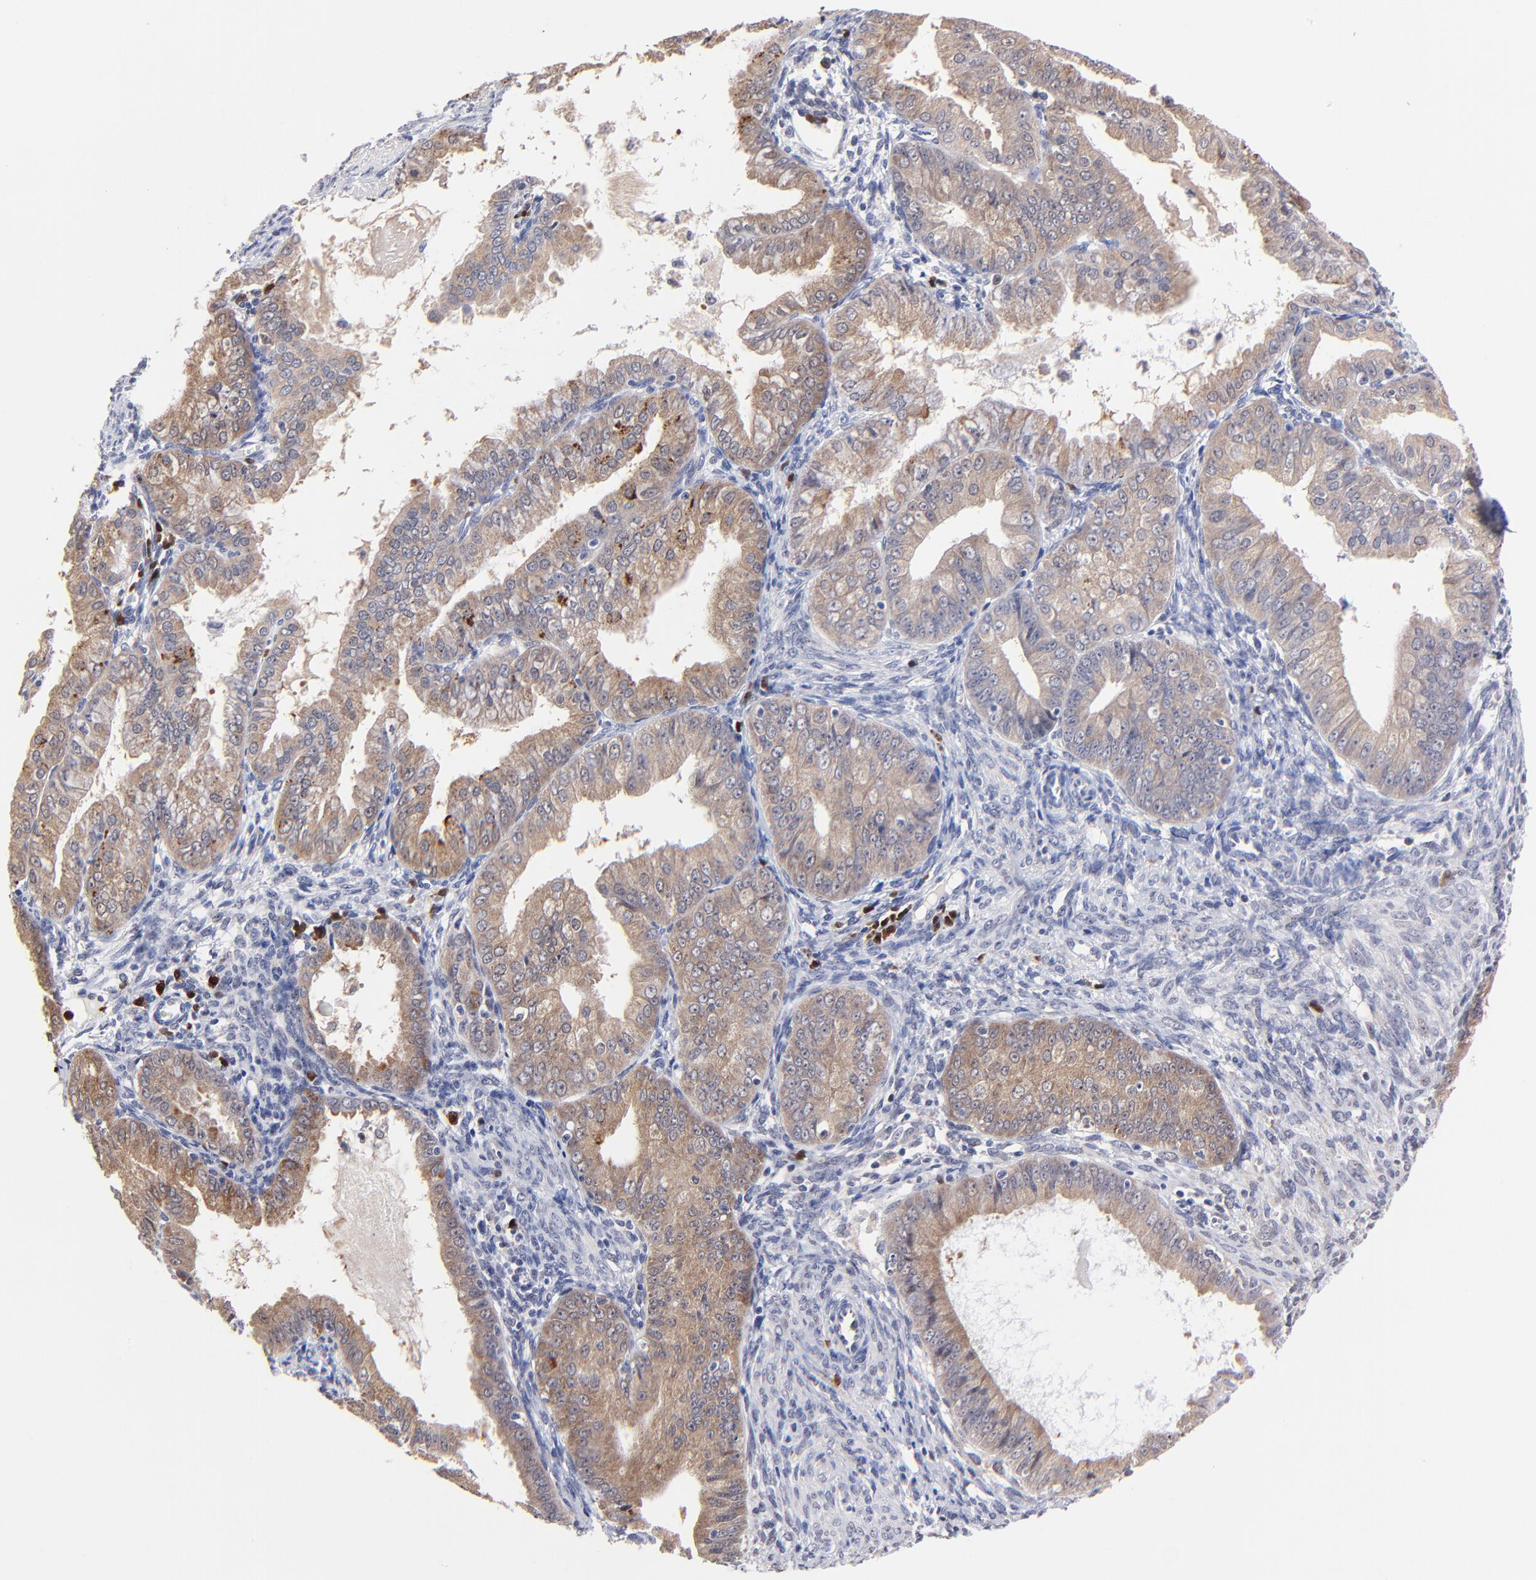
{"staining": {"intensity": "moderate", "quantity": ">75%", "location": "cytoplasmic/membranous"}, "tissue": "endometrial cancer", "cell_type": "Tumor cells", "image_type": "cancer", "snomed": [{"axis": "morphology", "description": "Adenocarcinoma, NOS"}, {"axis": "topography", "description": "Endometrium"}], "caption": "Endometrial cancer (adenocarcinoma) stained for a protein displays moderate cytoplasmic/membranous positivity in tumor cells.", "gene": "ZNF155", "patient": {"sex": "female", "age": 76}}